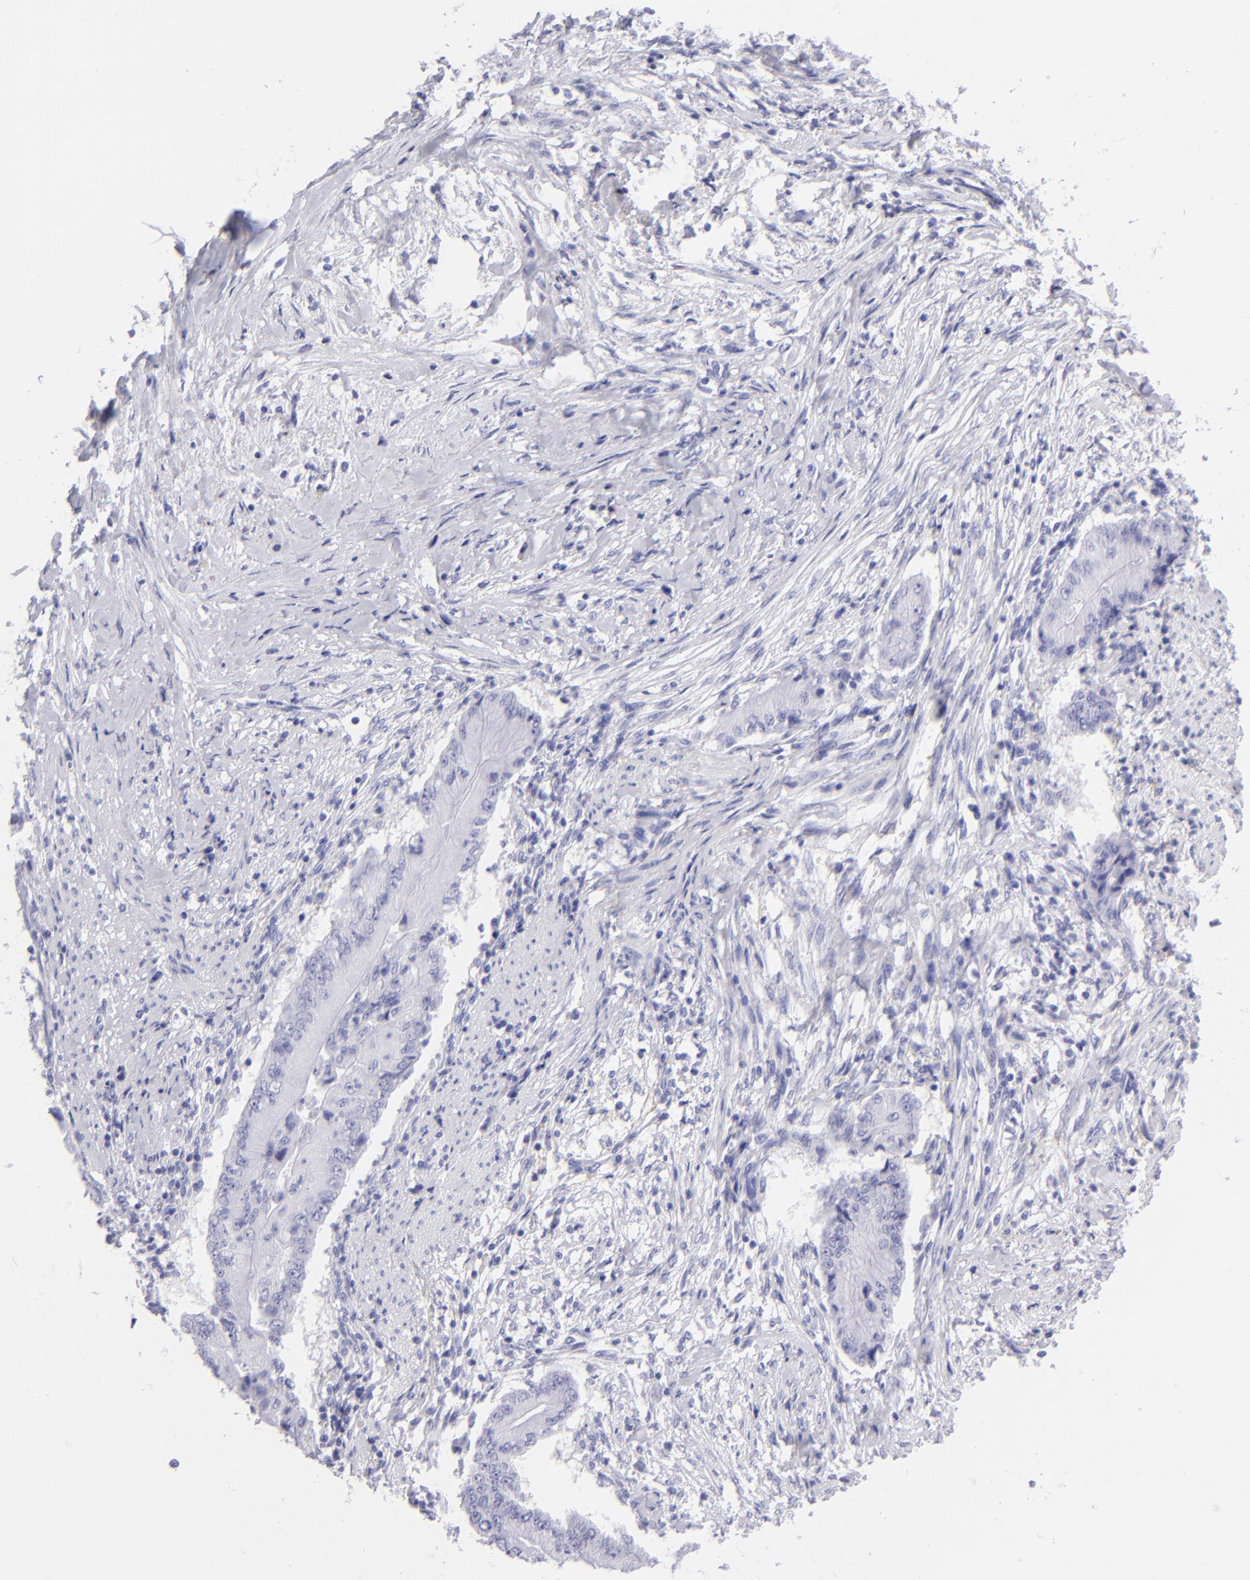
{"staining": {"intensity": "negative", "quantity": "none", "location": "none"}, "tissue": "pancreatic cancer", "cell_type": "Tumor cells", "image_type": "cancer", "snomed": [{"axis": "morphology", "description": "Adenocarcinoma, NOS"}, {"axis": "topography", "description": "Pancreas"}], "caption": "This is an IHC image of human pancreatic cancer. There is no expression in tumor cells.", "gene": "SLC1A3", "patient": {"sex": "male", "age": 62}}